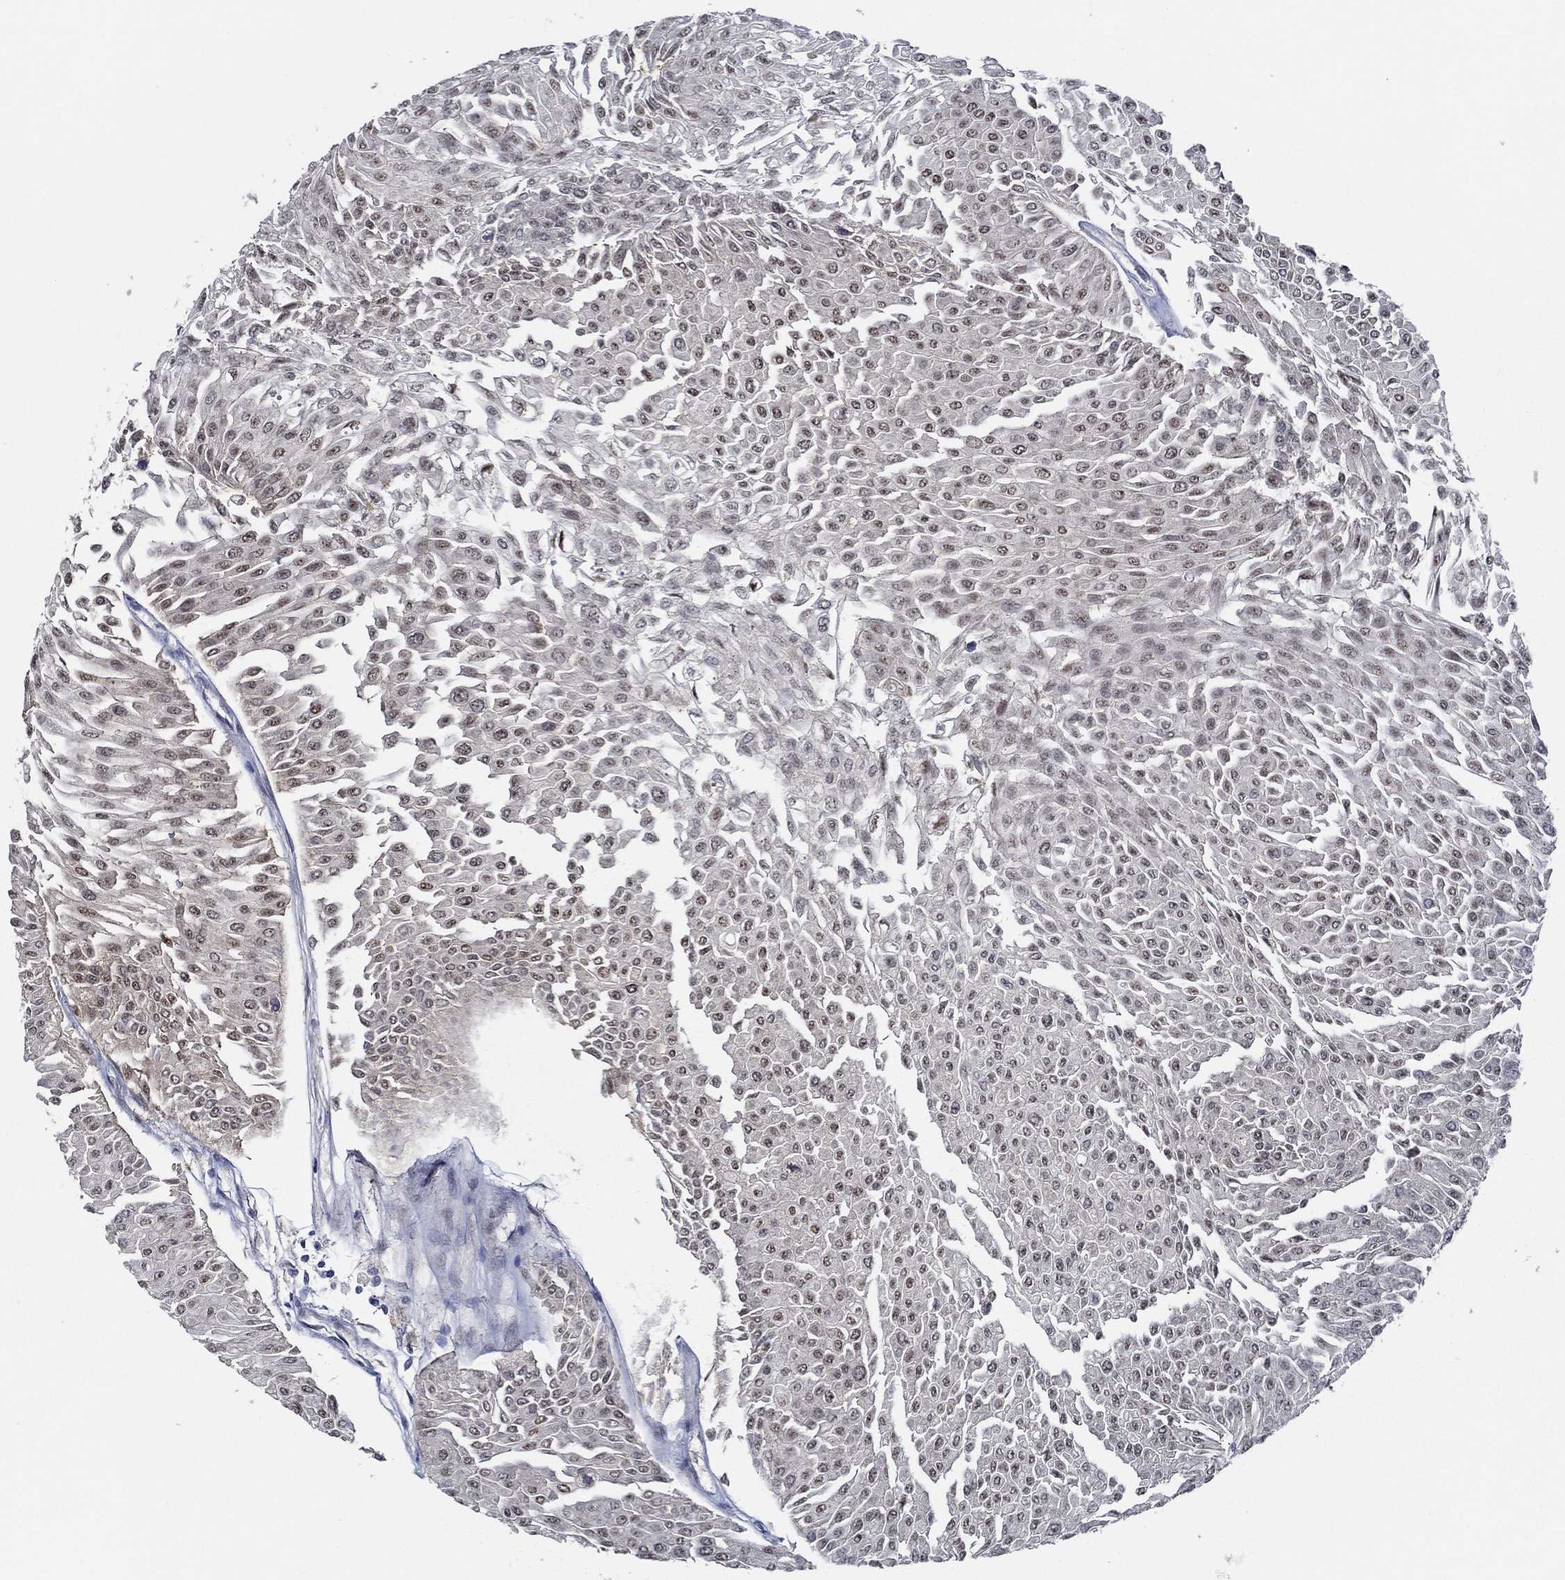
{"staining": {"intensity": "moderate", "quantity": "25%-75%", "location": "nuclear"}, "tissue": "urothelial cancer", "cell_type": "Tumor cells", "image_type": "cancer", "snomed": [{"axis": "morphology", "description": "Urothelial carcinoma, Low grade"}, {"axis": "topography", "description": "Urinary bladder"}], "caption": "Immunohistochemistry (DAB) staining of urothelial cancer demonstrates moderate nuclear protein expression in approximately 25%-75% of tumor cells. (DAB (3,3'-diaminobenzidine) IHC with brightfield microscopy, high magnification).", "gene": "DACT1", "patient": {"sex": "male", "age": 67}}